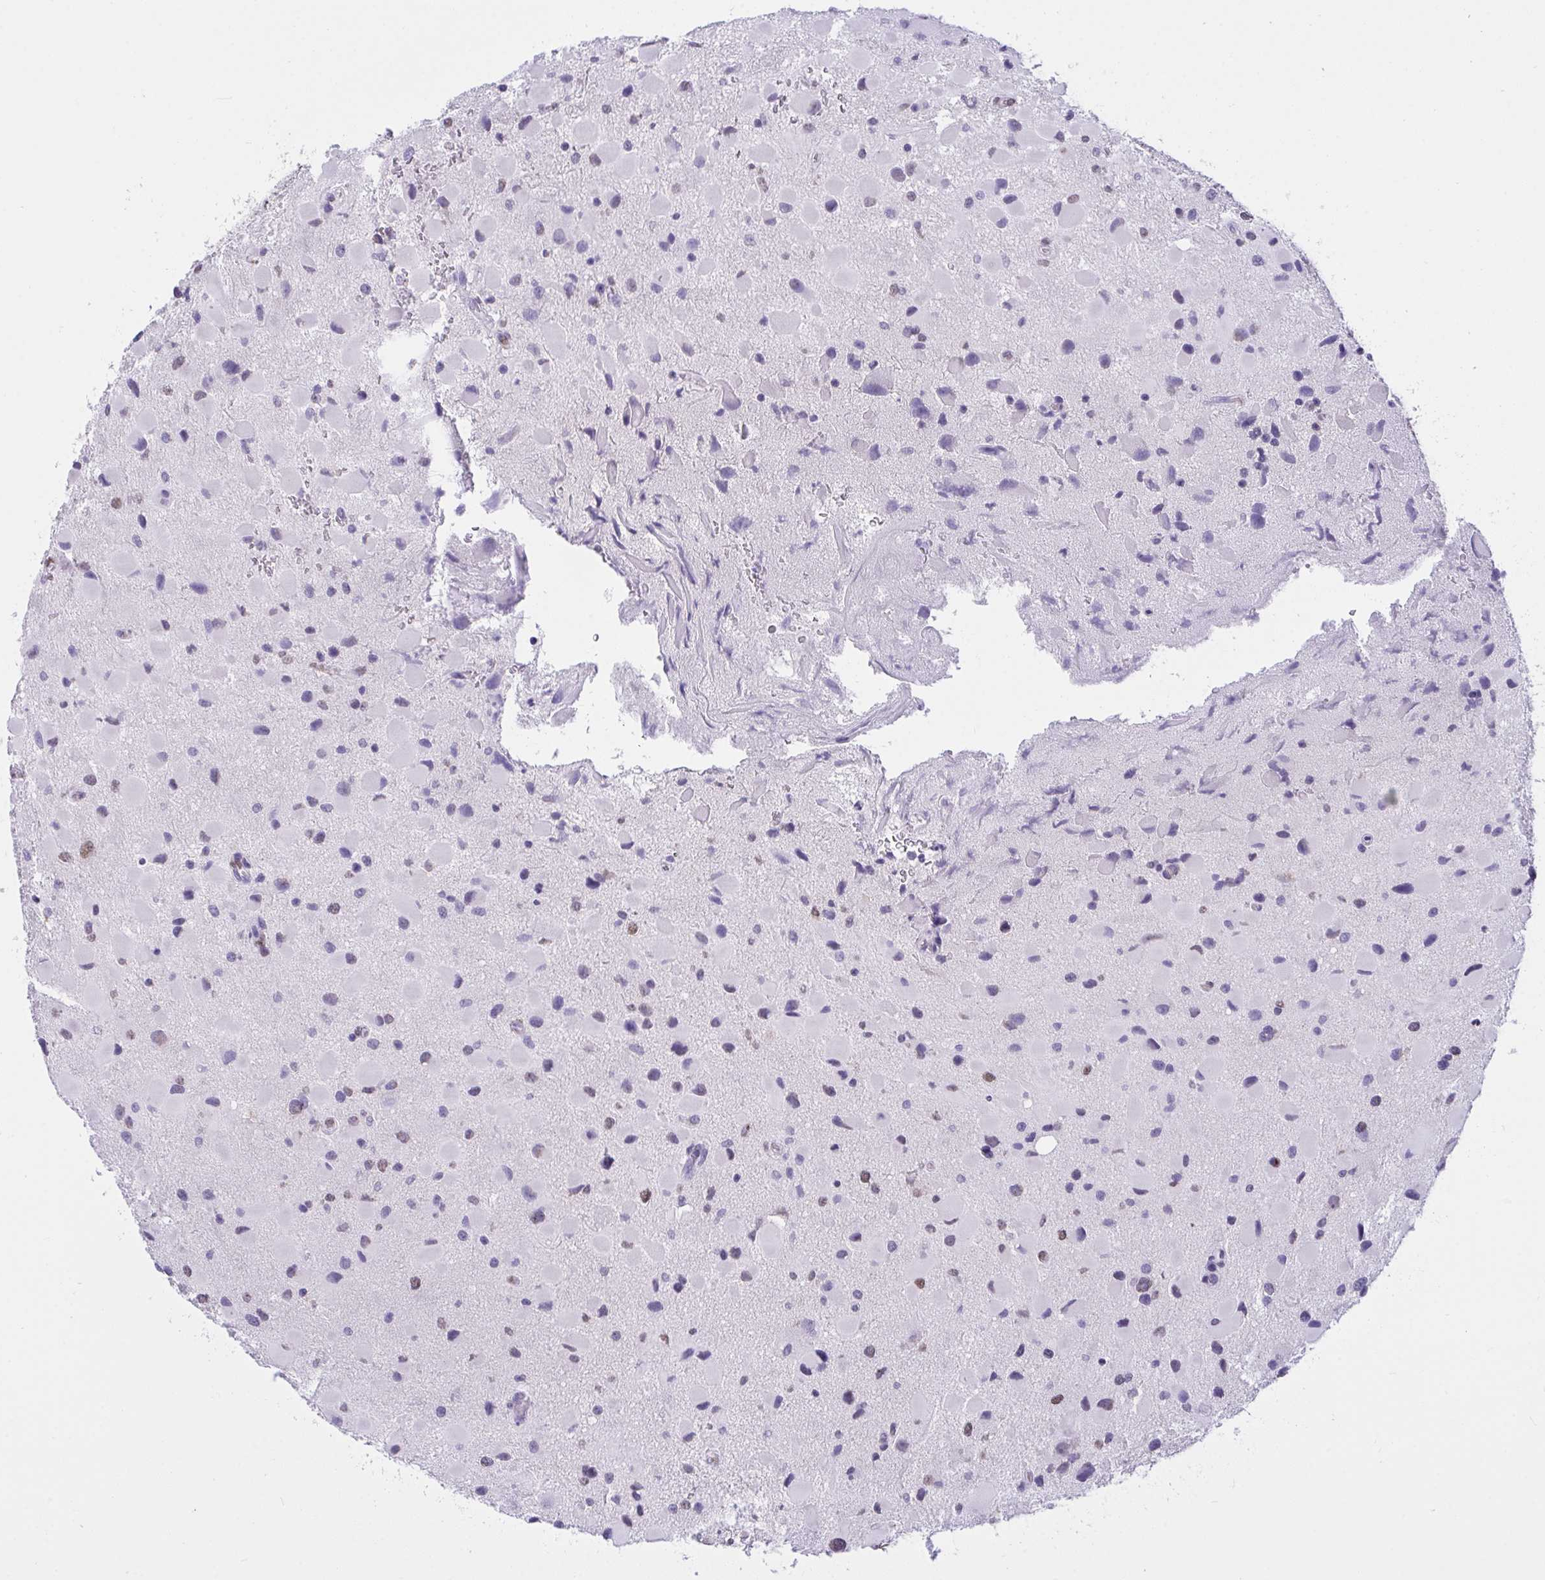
{"staining": {"intensity": "weak", "quantity": "25%-75%", "location": "nuclear"}, "tissue": "glioma", "cell_type": "Tumor cells", "image_type": "cancer", "snomed": [{"axis": "morphology", "description": "Glioma, malignant, Low grade"}, {"axis": "topography", "description": "Brain"}], "caption": "Approximately 25%-75% of tumor cells in malignant low-grade glioma demonstrate weak nuclear protein positivity as visualized by brown immunohistochemical staining.", "gene": "SEMA6B", "patient": {"sex": "female", "age": 32}}